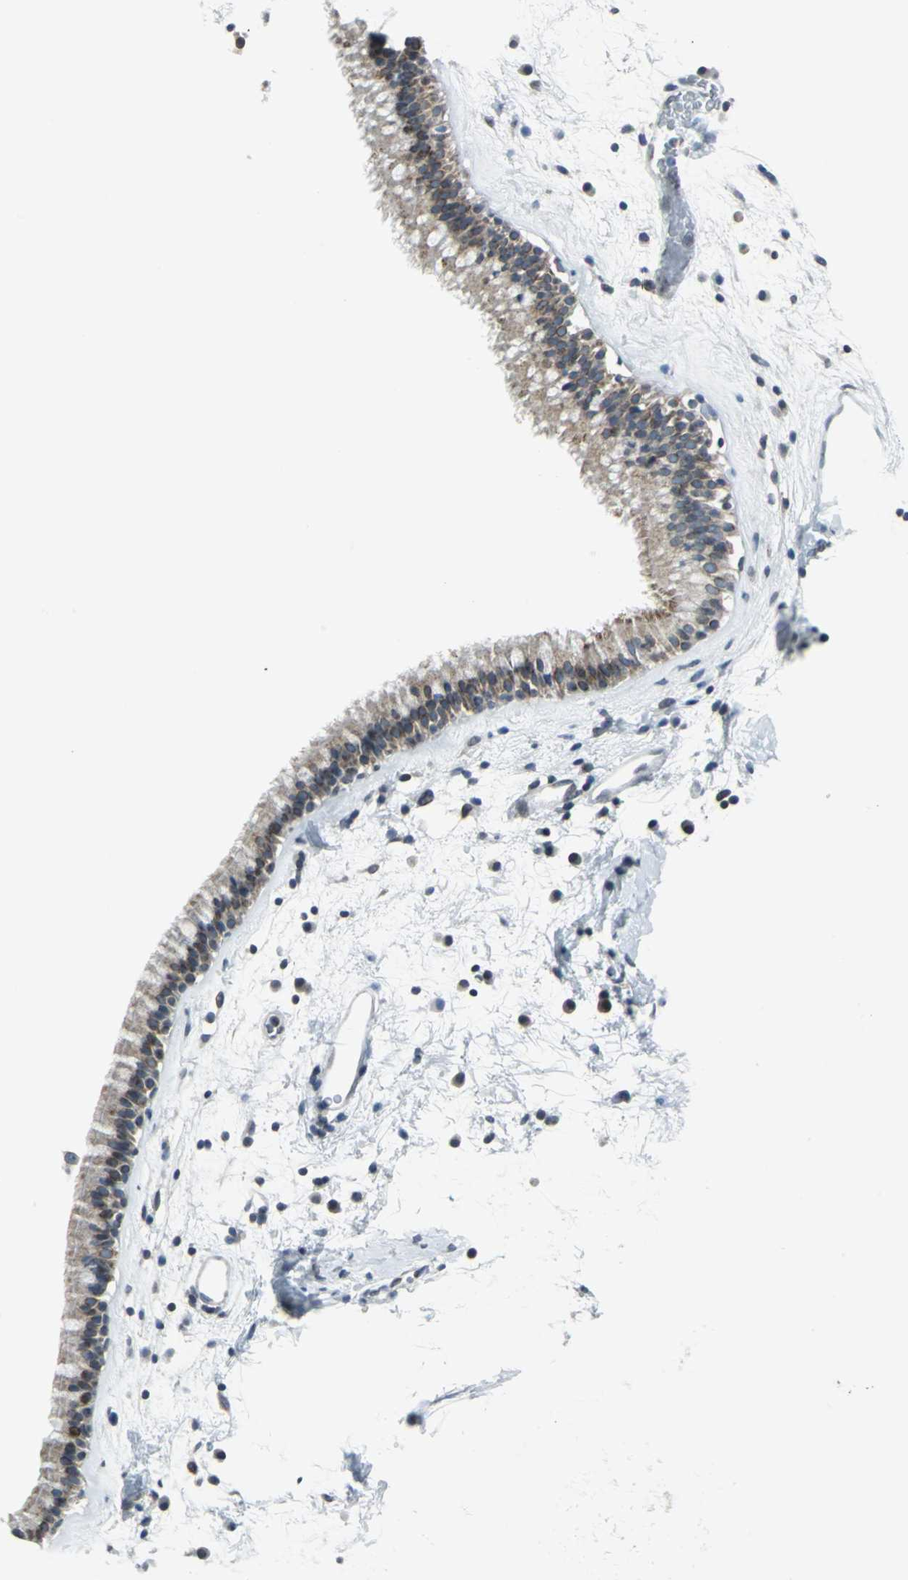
{"staining": {"intensity": "moderate", "quantity": "25%-75%", "location": "cytoplasmic/membranous,nuclear"}, "tissue": "nasopharynx", "cell_type": "Respiratory epithelial cells", "image_type": "normal", "snomed": [{"axis": "morphology", "description": "Normal tissue, NOS"}, {"axis": "morphology", "description": "Inflammation, NOS"}, {"axis": "topography", "description": "Nasopharynx"}], "caption": "Respiratory epithelial cells demonstrate moderate cytoplasmic/membranous,nuclear staining in about 25%-75% of cells in normal nasopharynx. (Stains: DAB (3,3'-diaminobenzidine) in brown, nuclei in blue, Microscopy: brightfield microscopy at high magnification).", "gene": "SNUPN", "patient": {"sex": "male", "age": 48}}